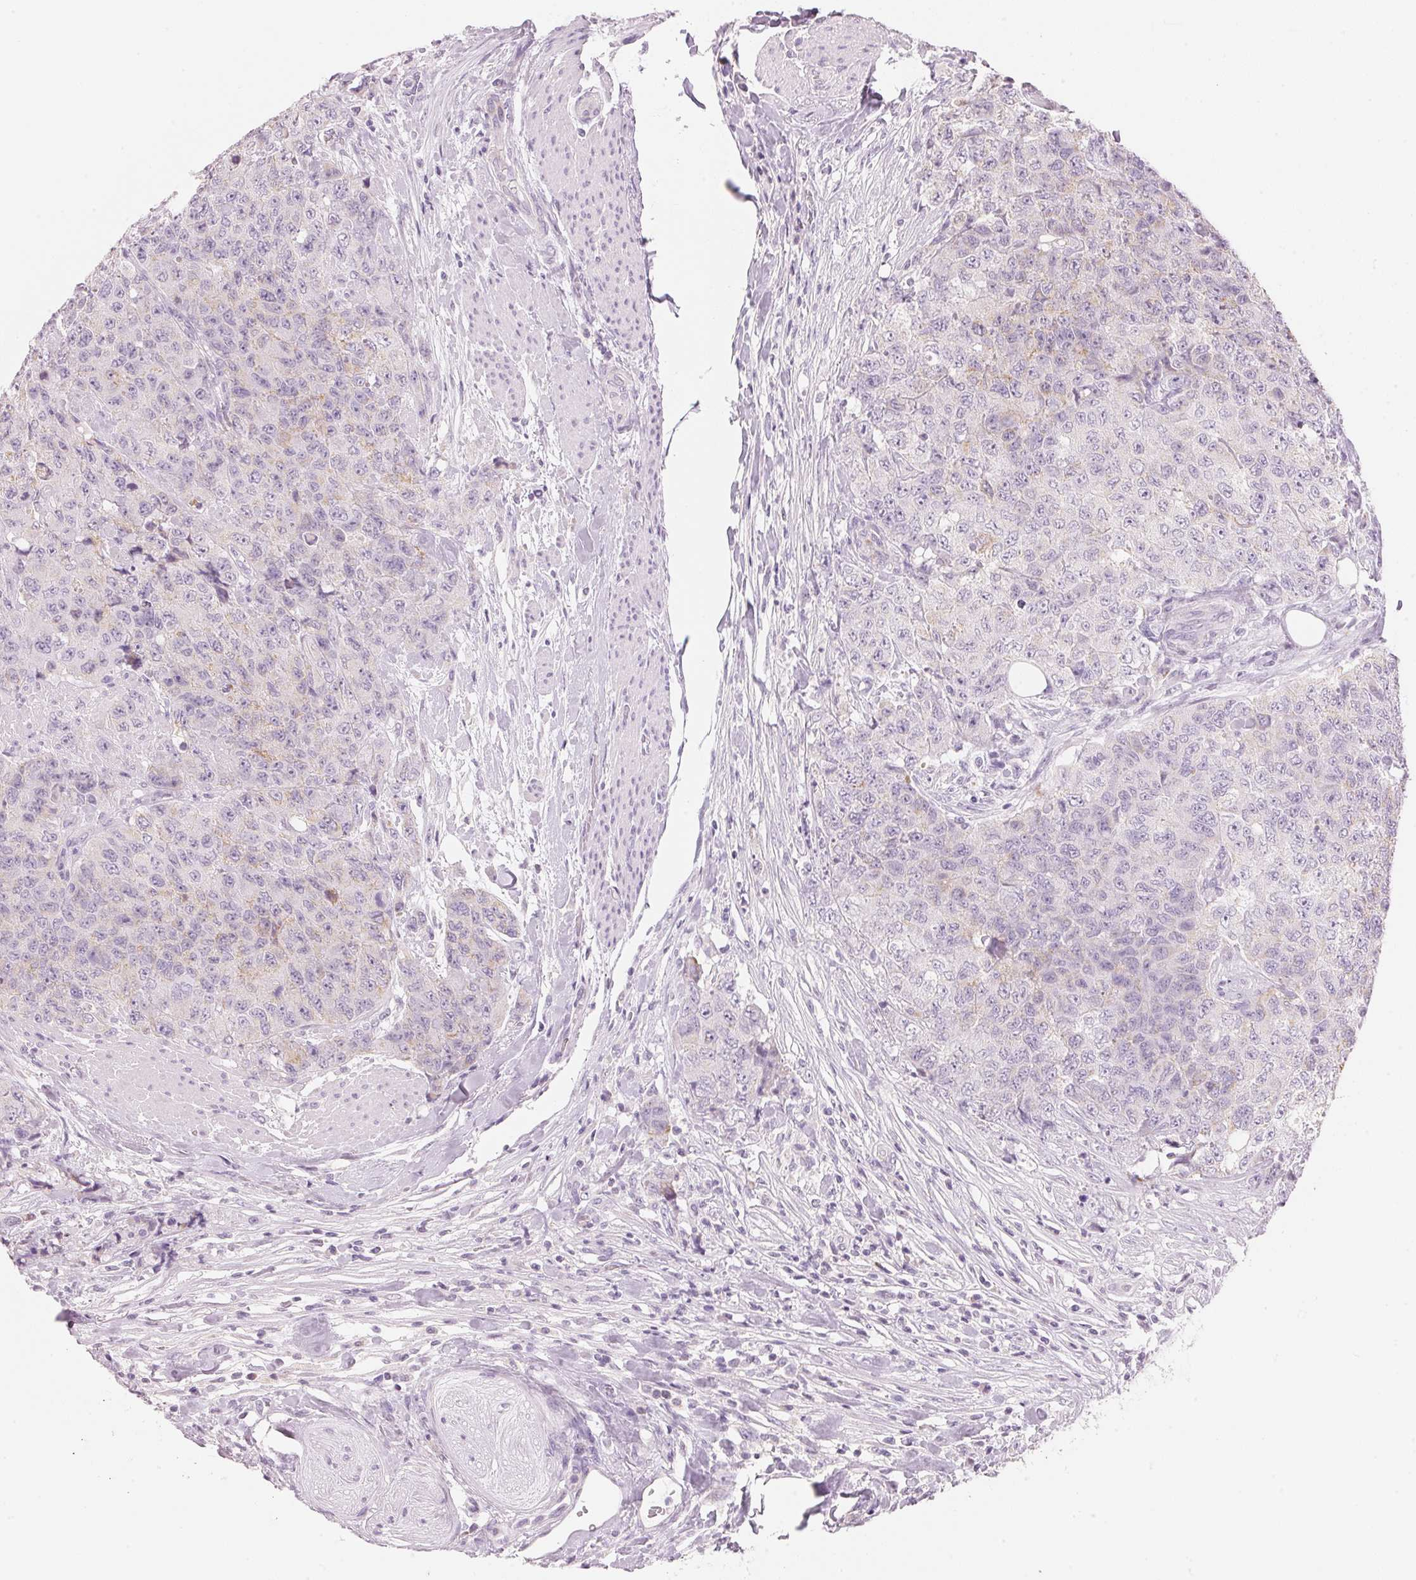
{"staining": {"intensity": "negative", "quantity": "none", "location": "none"}, "tissue": "urothelial cancer", "cell_type": "Tumor cells", "image_type": "cancer", "snomed": [{"axis": "morphology", "description": "Urothelial carcinoma, High grade"}, {"axis": "topography", "description": "Urinary bladder"}], "caption": "This is a micrograph of immunohistochemistry (IHC) staining of urothelial cancer, which shows no positivity in tumor cells.", "gene": "HOXB13", "patient": {"sex": "female", "age": 78}}